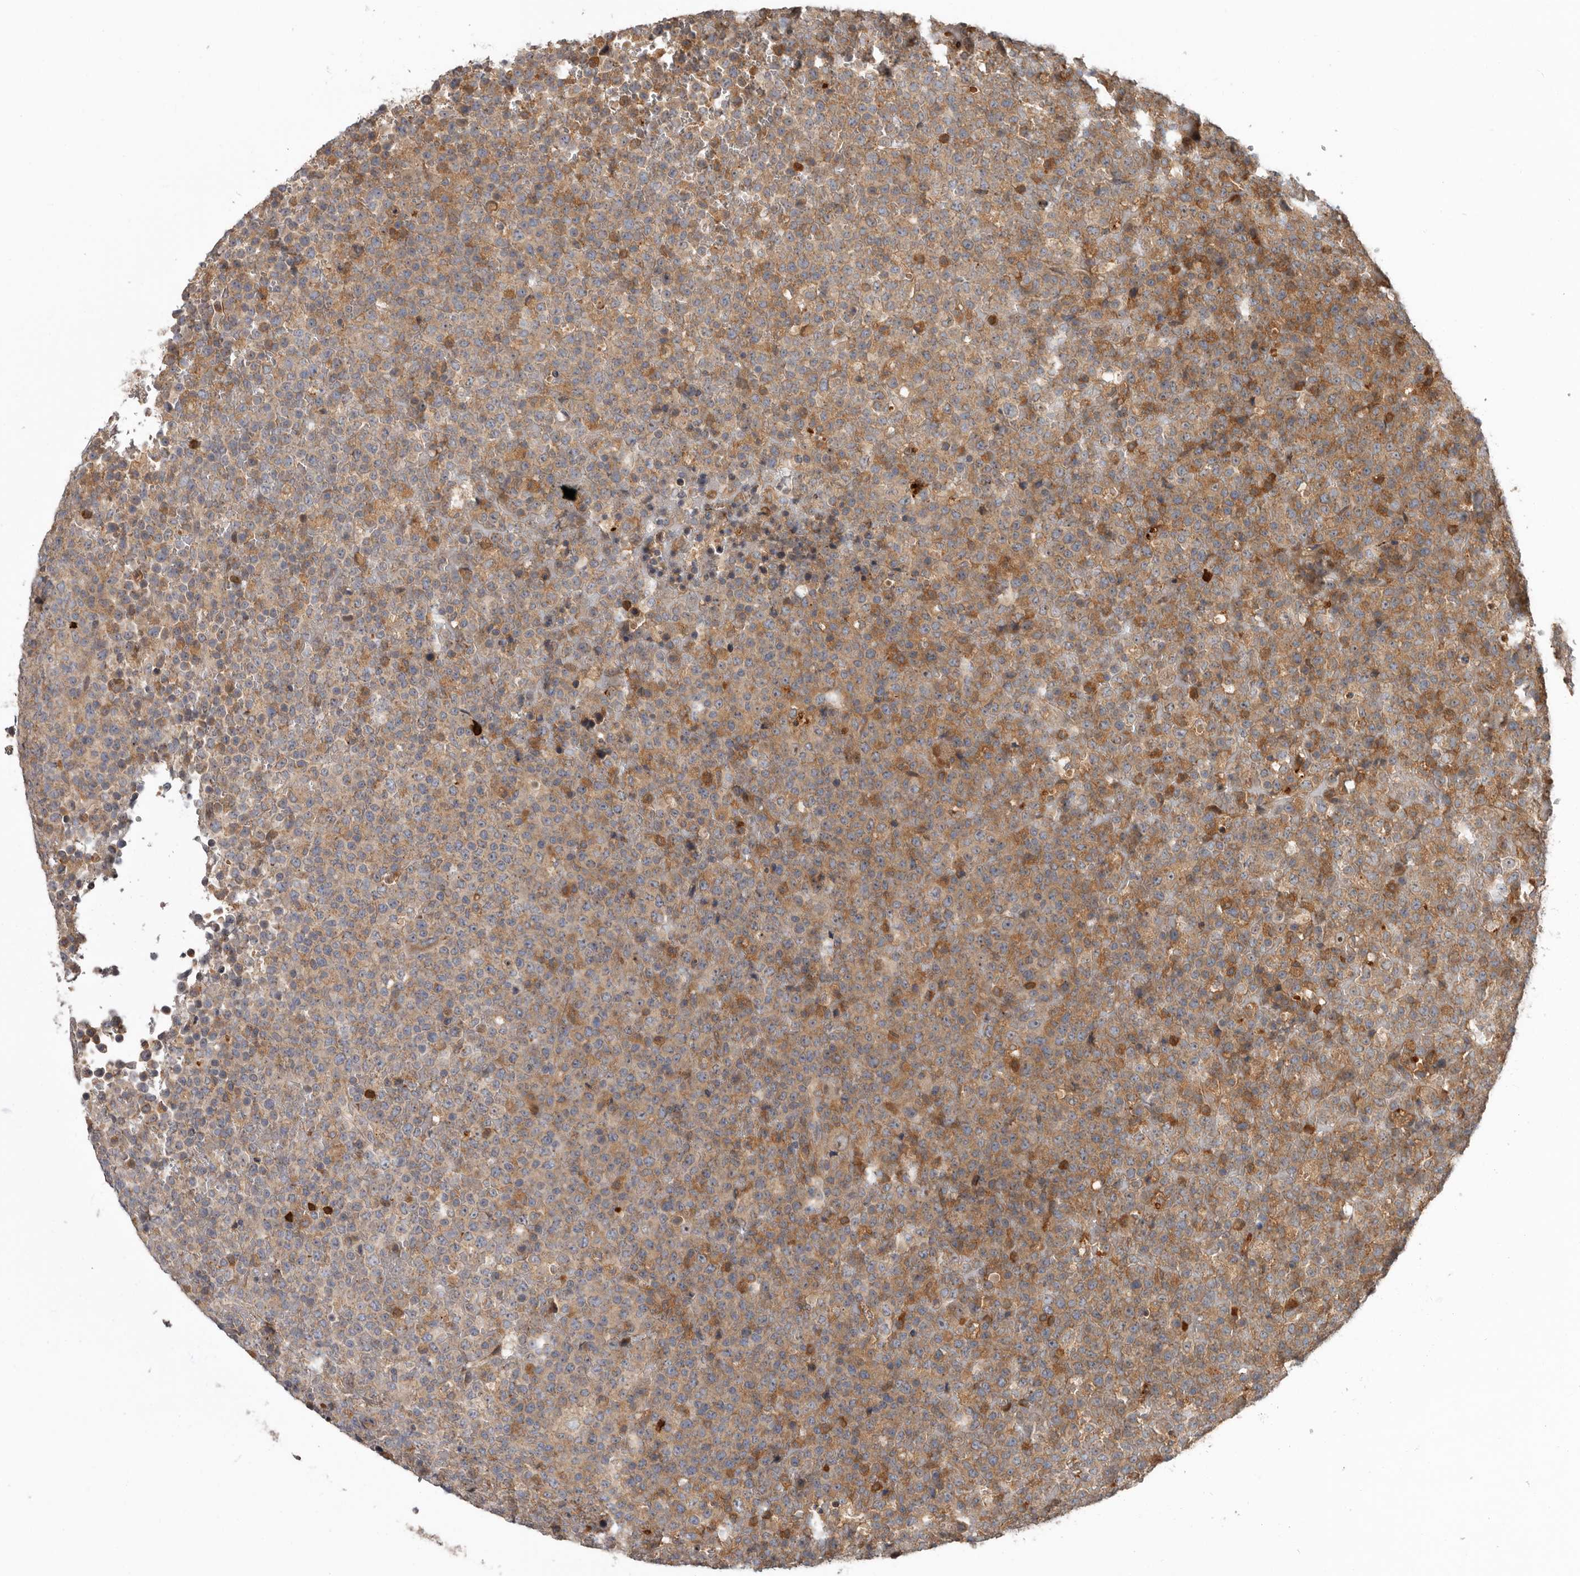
{"staining": {"intensity": "moderate", "quantity": ">75%", "location": "cytoplasmic/membranous"}, "tissue": "lymphoma", "cell_type": "Tumor cells", "image_type": "cancer", "snomed": [{"axis": "morphology", "description": "Malignant lymphoma, non-Hodgkin's type, High grade"}, {"axis": "topography", "description": "Lymph node"}], "caption": "Malignant lymphoma, non-Hodgkin's type (high-grade) stained with a protein marker displays moderate staining in tumor cells.", "gene": "FGFR4", "patient": {"sex": "male", "age": 13}}